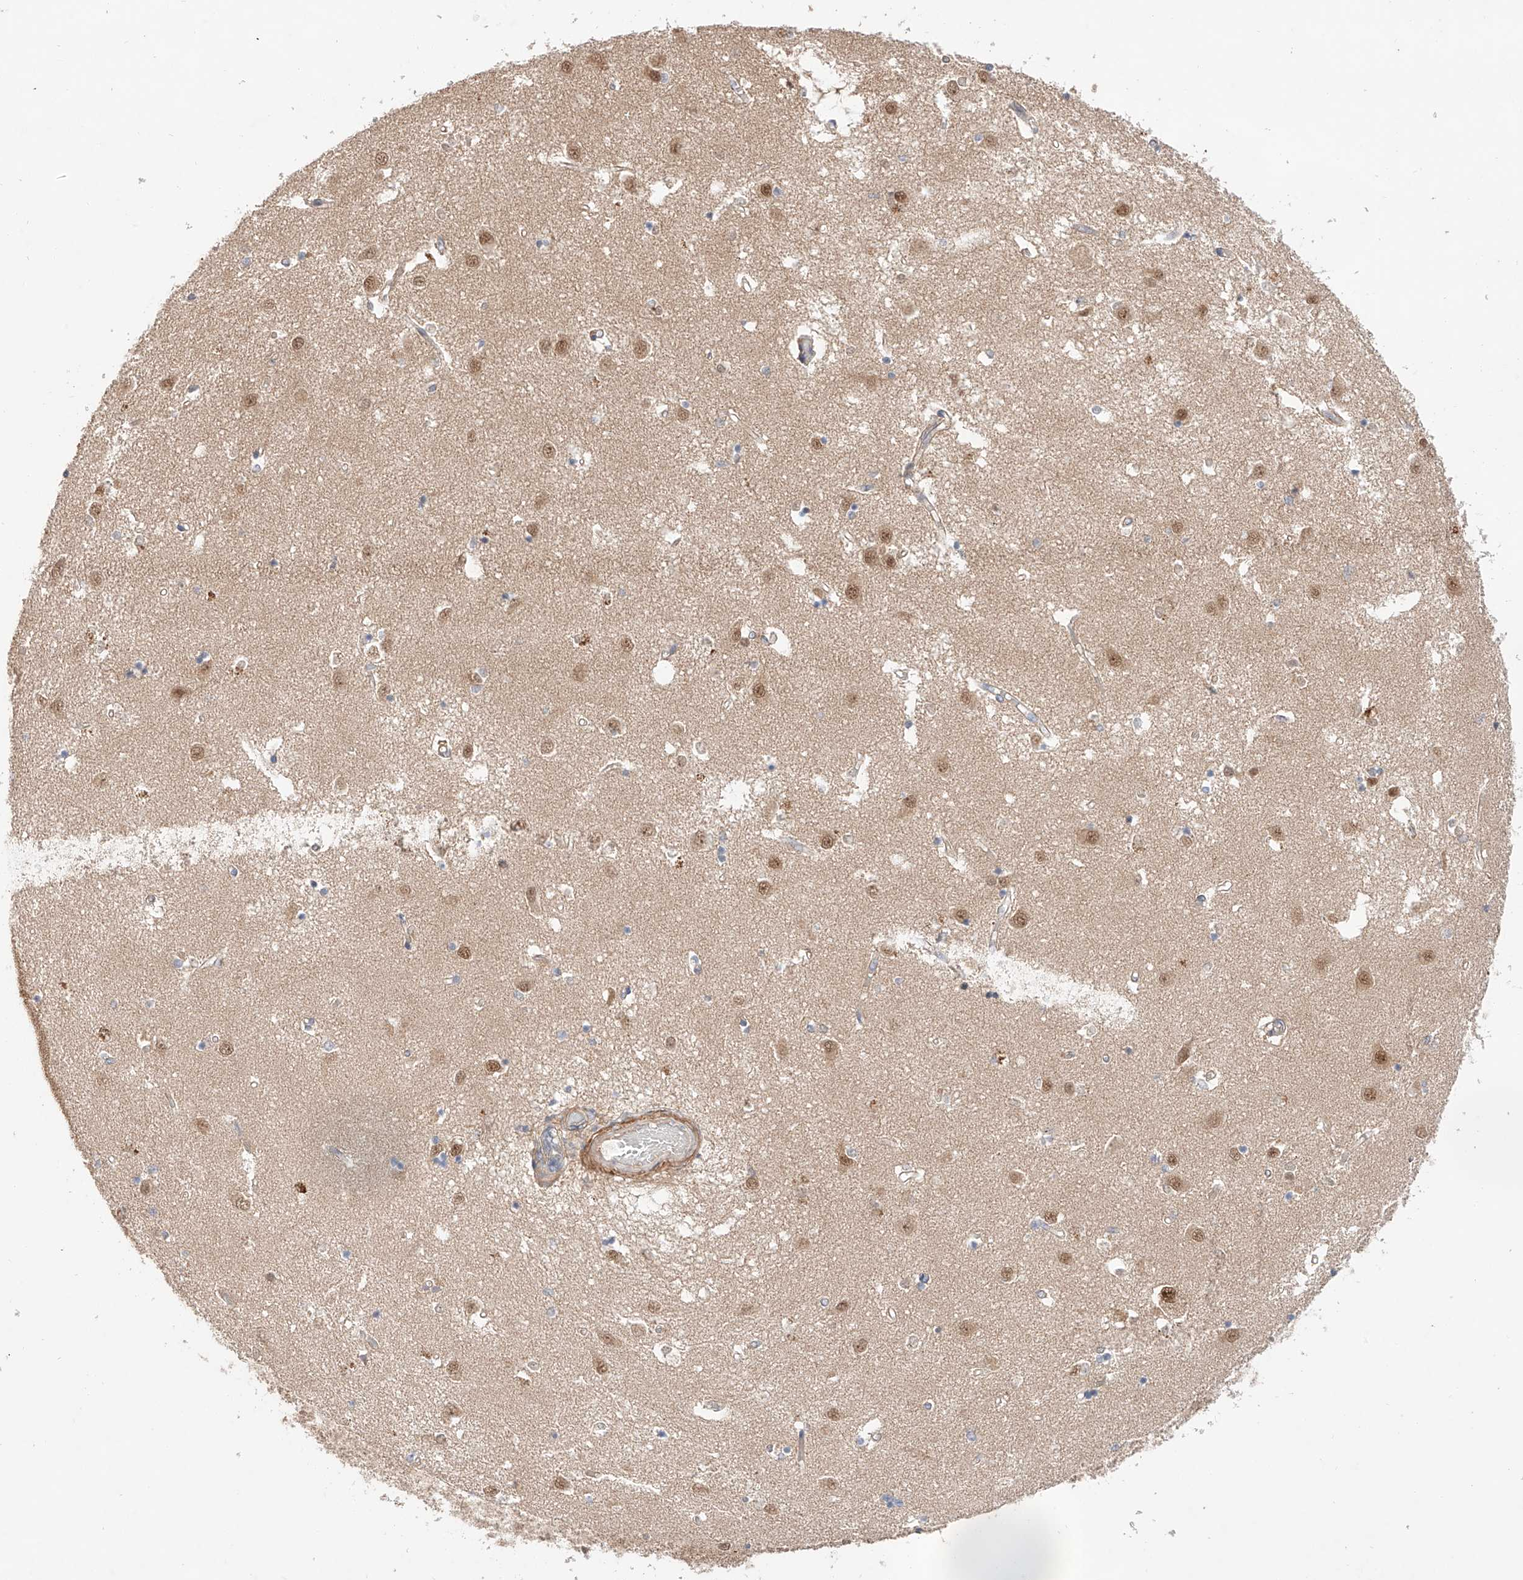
{"staining": {"intensity": "weak", "quantity": "<25%", "location": "cytoplasmic/membranous,nuclear"}, "tissue": "caudate", "cell_type": "Glial cells", "image_type": "normal", "snomed": [{"axis": "morphology", "description": "Normal tissue, NOS"}, {"axis": "topography", "description": "Lateral ventricle wall"}], "caption": "Human caudate stained for a protein using immunohistochemistry shows no expression in glial cells.", "gene": "TSR2", "patient": {"sex": "male", "age": 45}}